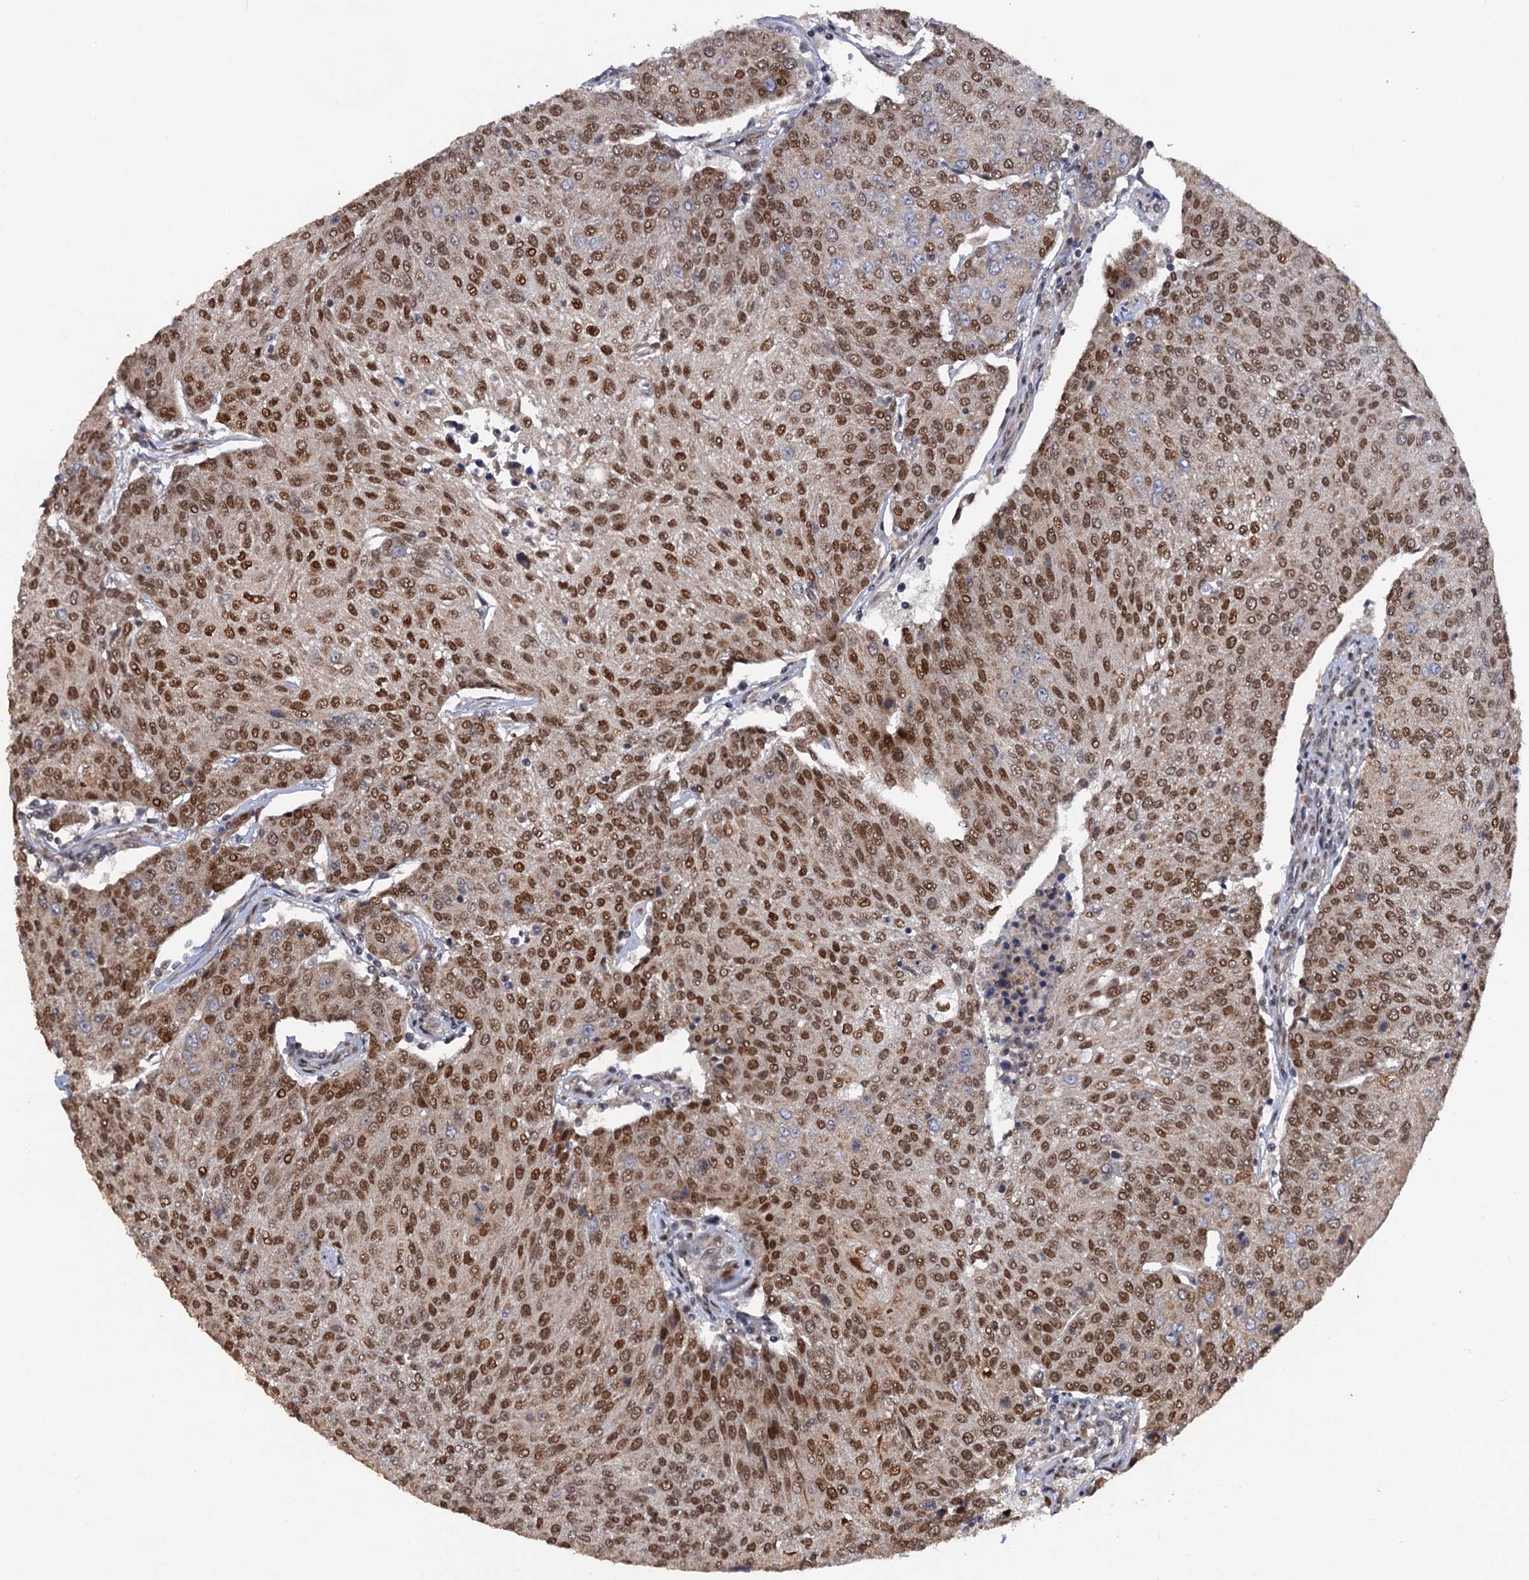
{"staining": {"intensity": "moderate", "quantity": ">75%", "location": "nuclear"}, "tissue": "urothelial cancer", "cell_type": "Tumor cells", "image_type": "cancer", "snomed": [{"axis": "morphology", "description": "Urothelial carcinoma, High grade"}, {"axis": "topography", "description": "Urinary bladder"}], "caption": "Protein staining demonstrates moderate nuclear expression in approximately >75% of tumor cells in urothelial cancer.", "gene": "LRRC63", "patient": {"sex": "female", "age": 85}}